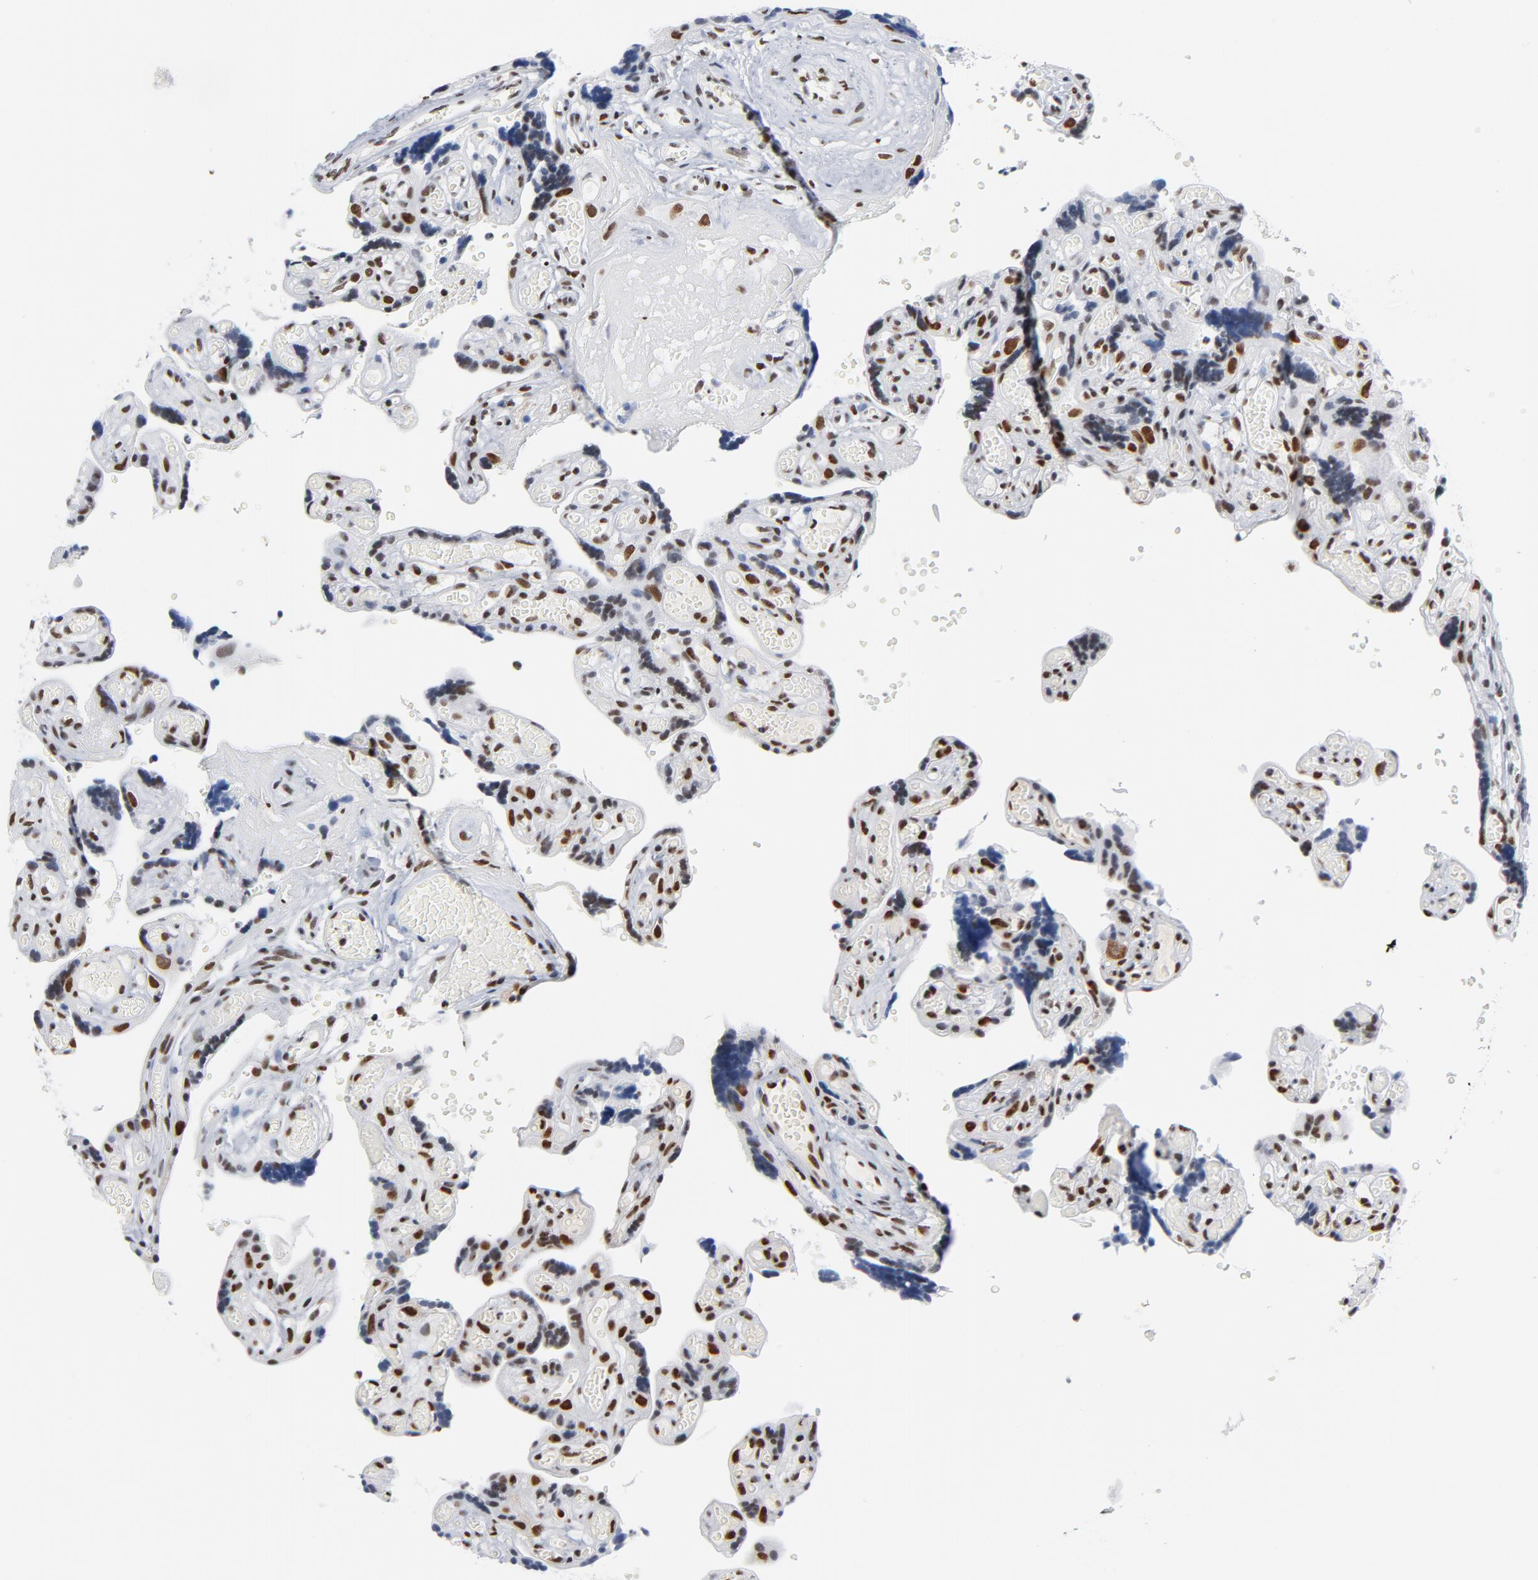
{"staining": {"intensity": "strong", "quantity": ">75%", "location": "nuclear"}, "tissue": "placenta", "cell_type": "Decidual cells", "image_type": "normal", "snomed": [{"axis": "morphology", "description": "Normal tissue, NOS"}, {"axis": "topography", "description": "Placenta"}], "caption": "Immunohistochemical staining of unremarkable human placenta displays high levels of strong nuclear positivity in approximately >75% of decidual cells.", "gene": "CSTF2", "patient": {"sex": "female", "age": 30}}